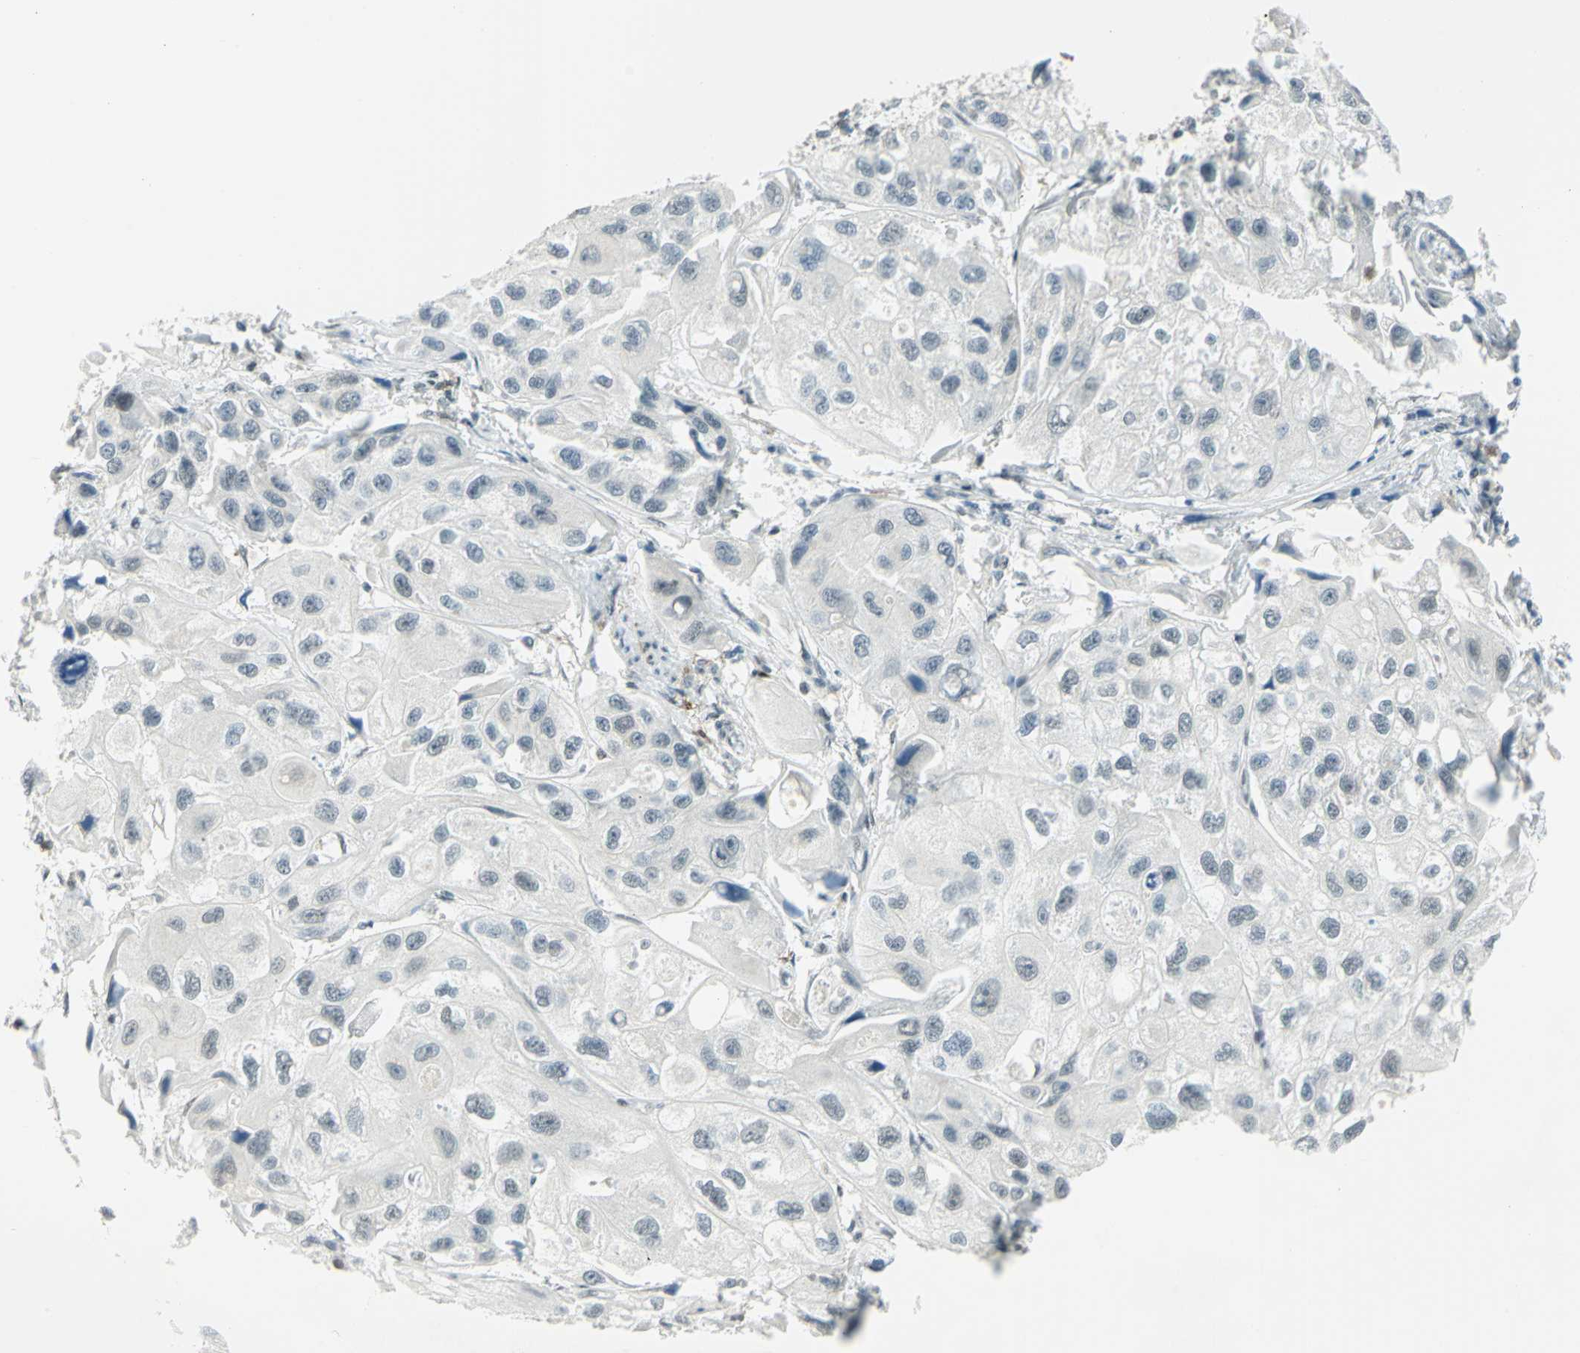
{"staining": {"intensity": "weak", "quantity": "<25%", "location": "nuclear"}, "tissue": "urothelial cancer", "cell_type": "Tumor cells", "image_type": "cancer", "snomed": [{"axis": "morphology", "description": "Urothelial carcinoma, High grade"}, {"axis": "topography", "description": "Urinary bladder"}], "caption": "Tumor cells are negative for brown protein staining in high-grade urothelial carcinoma.", "gene": "MTMR10", "patient": {"sex": "female", "age": 64}}